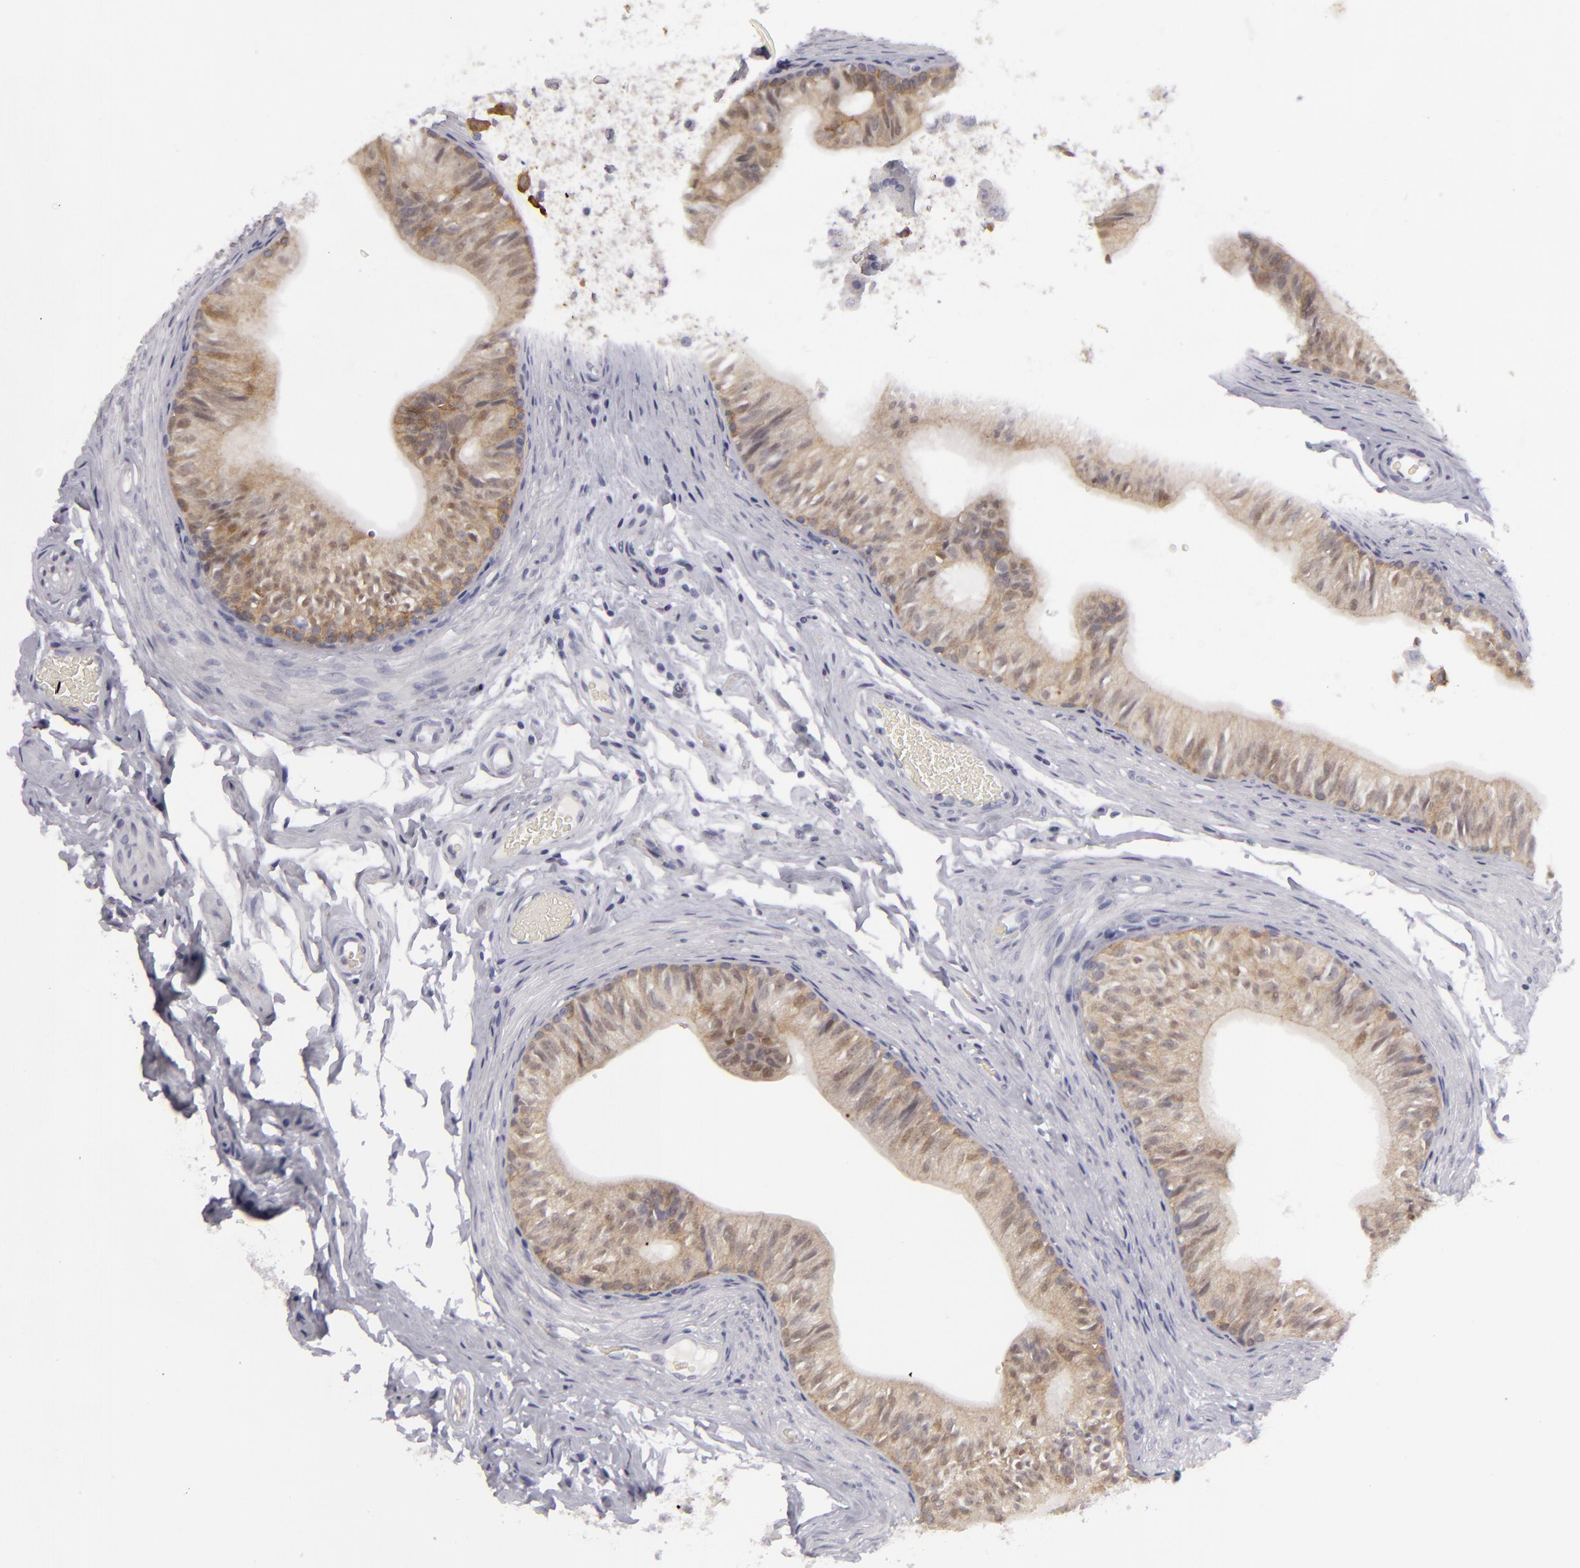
{"staining": {"intensity": "moderate", "quantity": ">75%", "location": "cytoplasmic/membranous"}, "tissue": "epididymis", "cell_type": "Glandular cells", "image_type": "normal", "snomed": [{"axis": "morphology", "description": "Normal tissue, NOS"}, {"axis": "topography", "description": "Testis"}, {"axis": "topography", "description": "Epididymis"}], "caption": "Immunohistochemical staining of benign human epididymis reveals medium levels of moderate cytoplasmic/membranous staining in approximately >75% of glandular cells.", "gene": "JUP", "patient": {"sex": "male", "age": 36}}